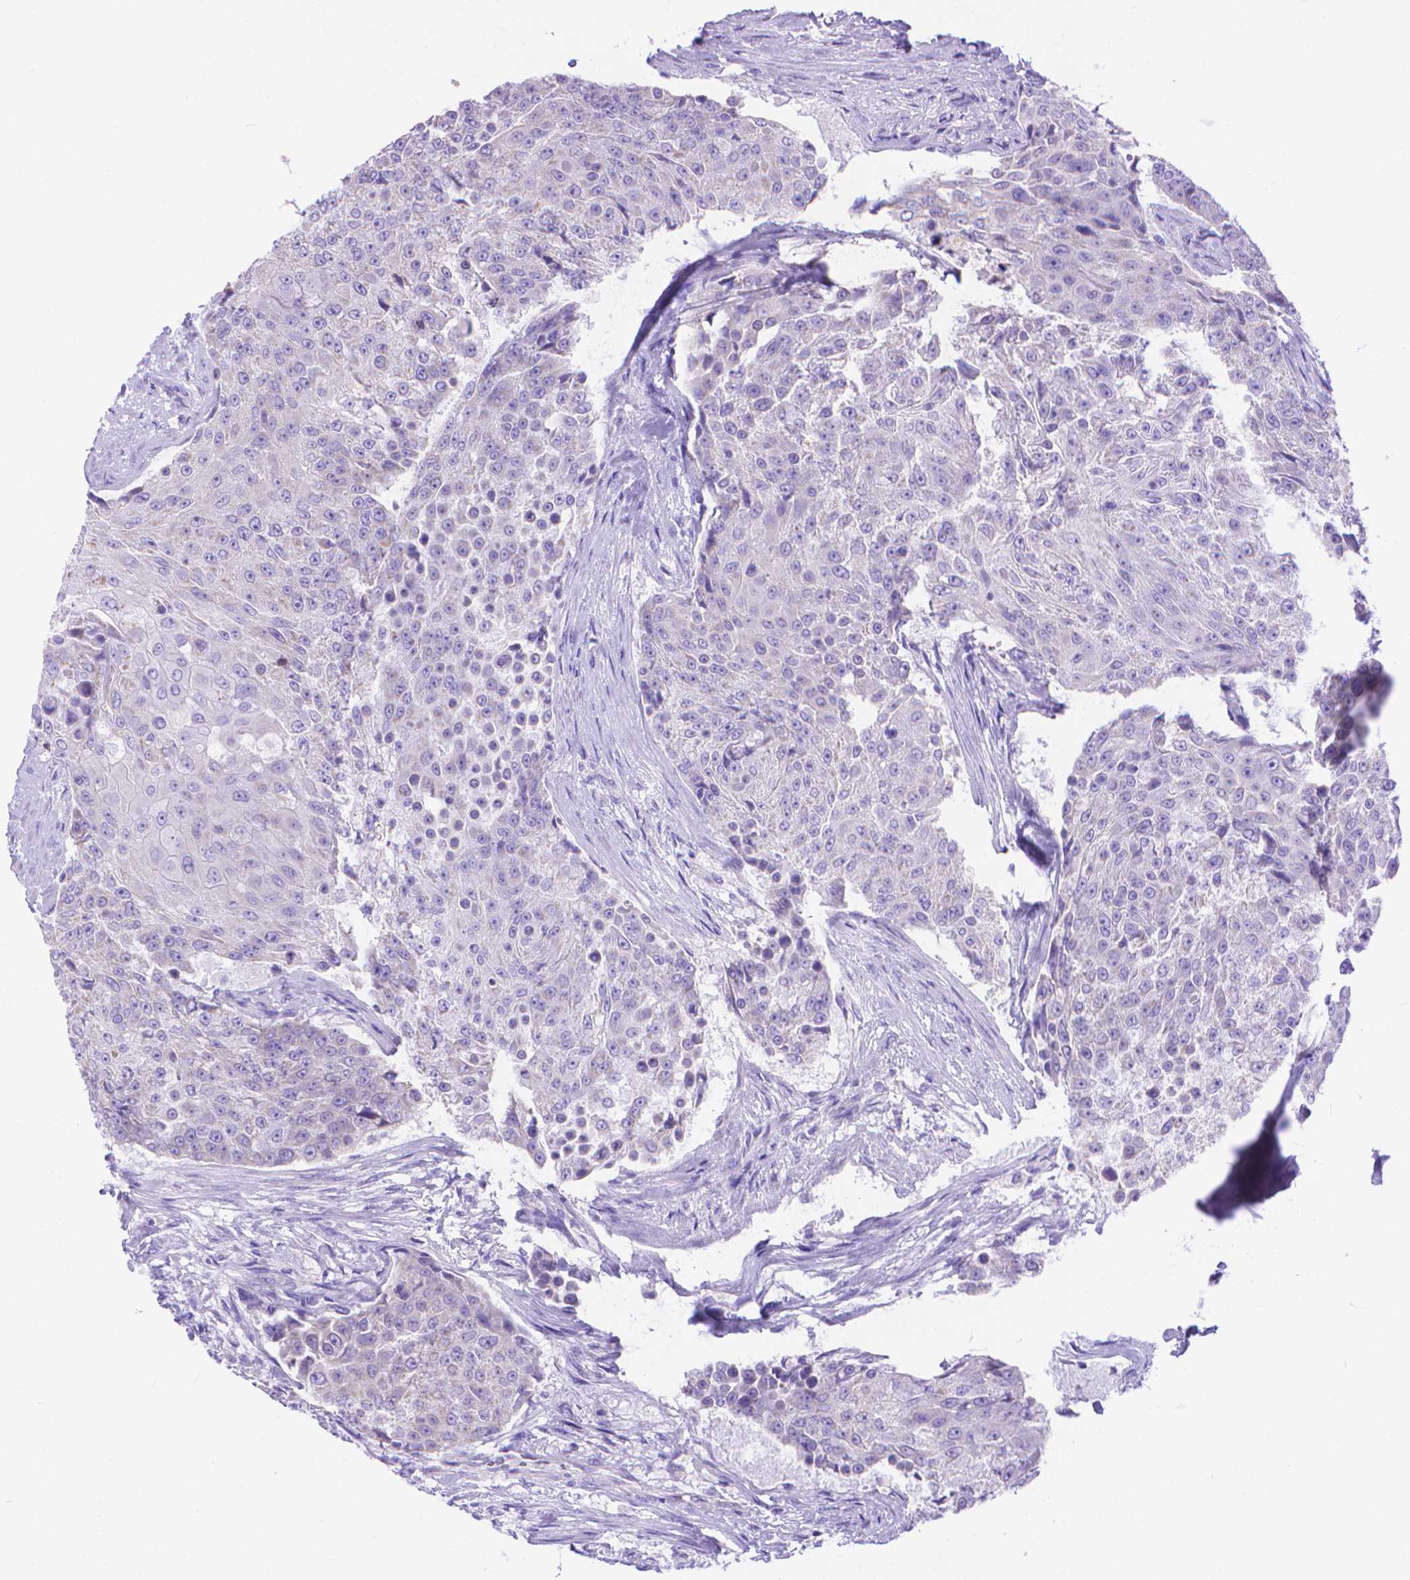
{"staining": {"intensity": "negative", "quantity": "none", "location": "none"}, "tissue": "urothelial cancer", "cell_type": "Tumor cells", "image_type": "cancer", "snomed": [{"axis": "morphology", "description": "Urothelial carcinoma, High grade"}, {"axis": "topography", "description": "Urinary bladder"}], "caption": "DAB immunohistochemical staining of human urothelial cancer reveals no significant expression in tumor cells.", "gene": "DHRS2", "patient": {"sex": "female", "age": 63}}